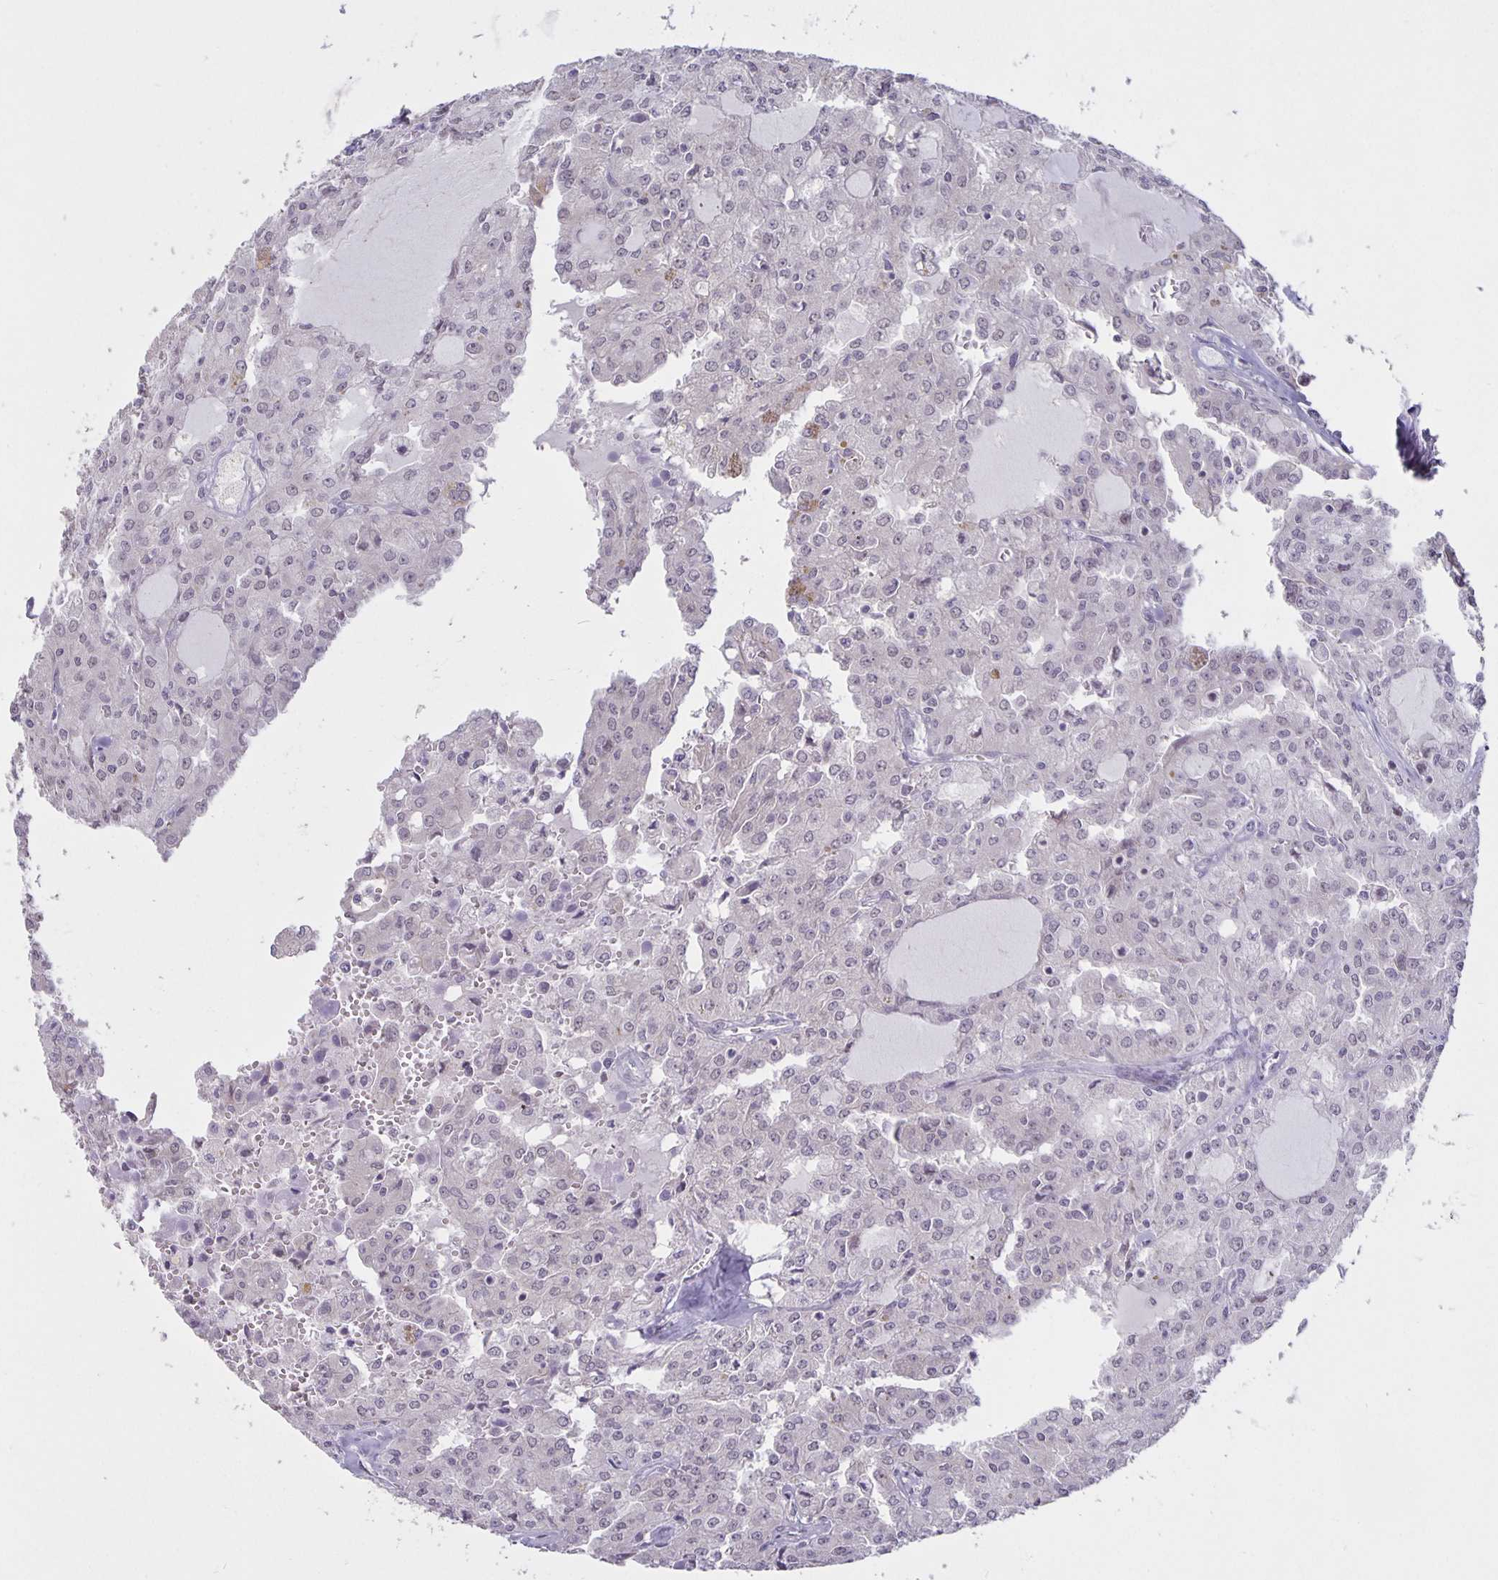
{"staining": {"intensity": "negative", "quantity": "none", "location": "none"}, "tissue": "head and neck cancer", "cell_type": "Tumor cells", "image_type": "cancer", "snomed": [{"axis": "morphology", "description": "Adenocarcinoma, NOS"}, {"axis": "topography", "description": "Head-Neck"}], "caption": "DAB immunohistochemical staining of head and neck adenocarcinoma shows no significant positivity in tumor cells. (DAB (3,3'-diaminobenzidine) immunohistochemistry (IHC) with hematoxylin counter stain).", "gene": "ARVCF", "patient": {"sex": "male", "age": 64}}